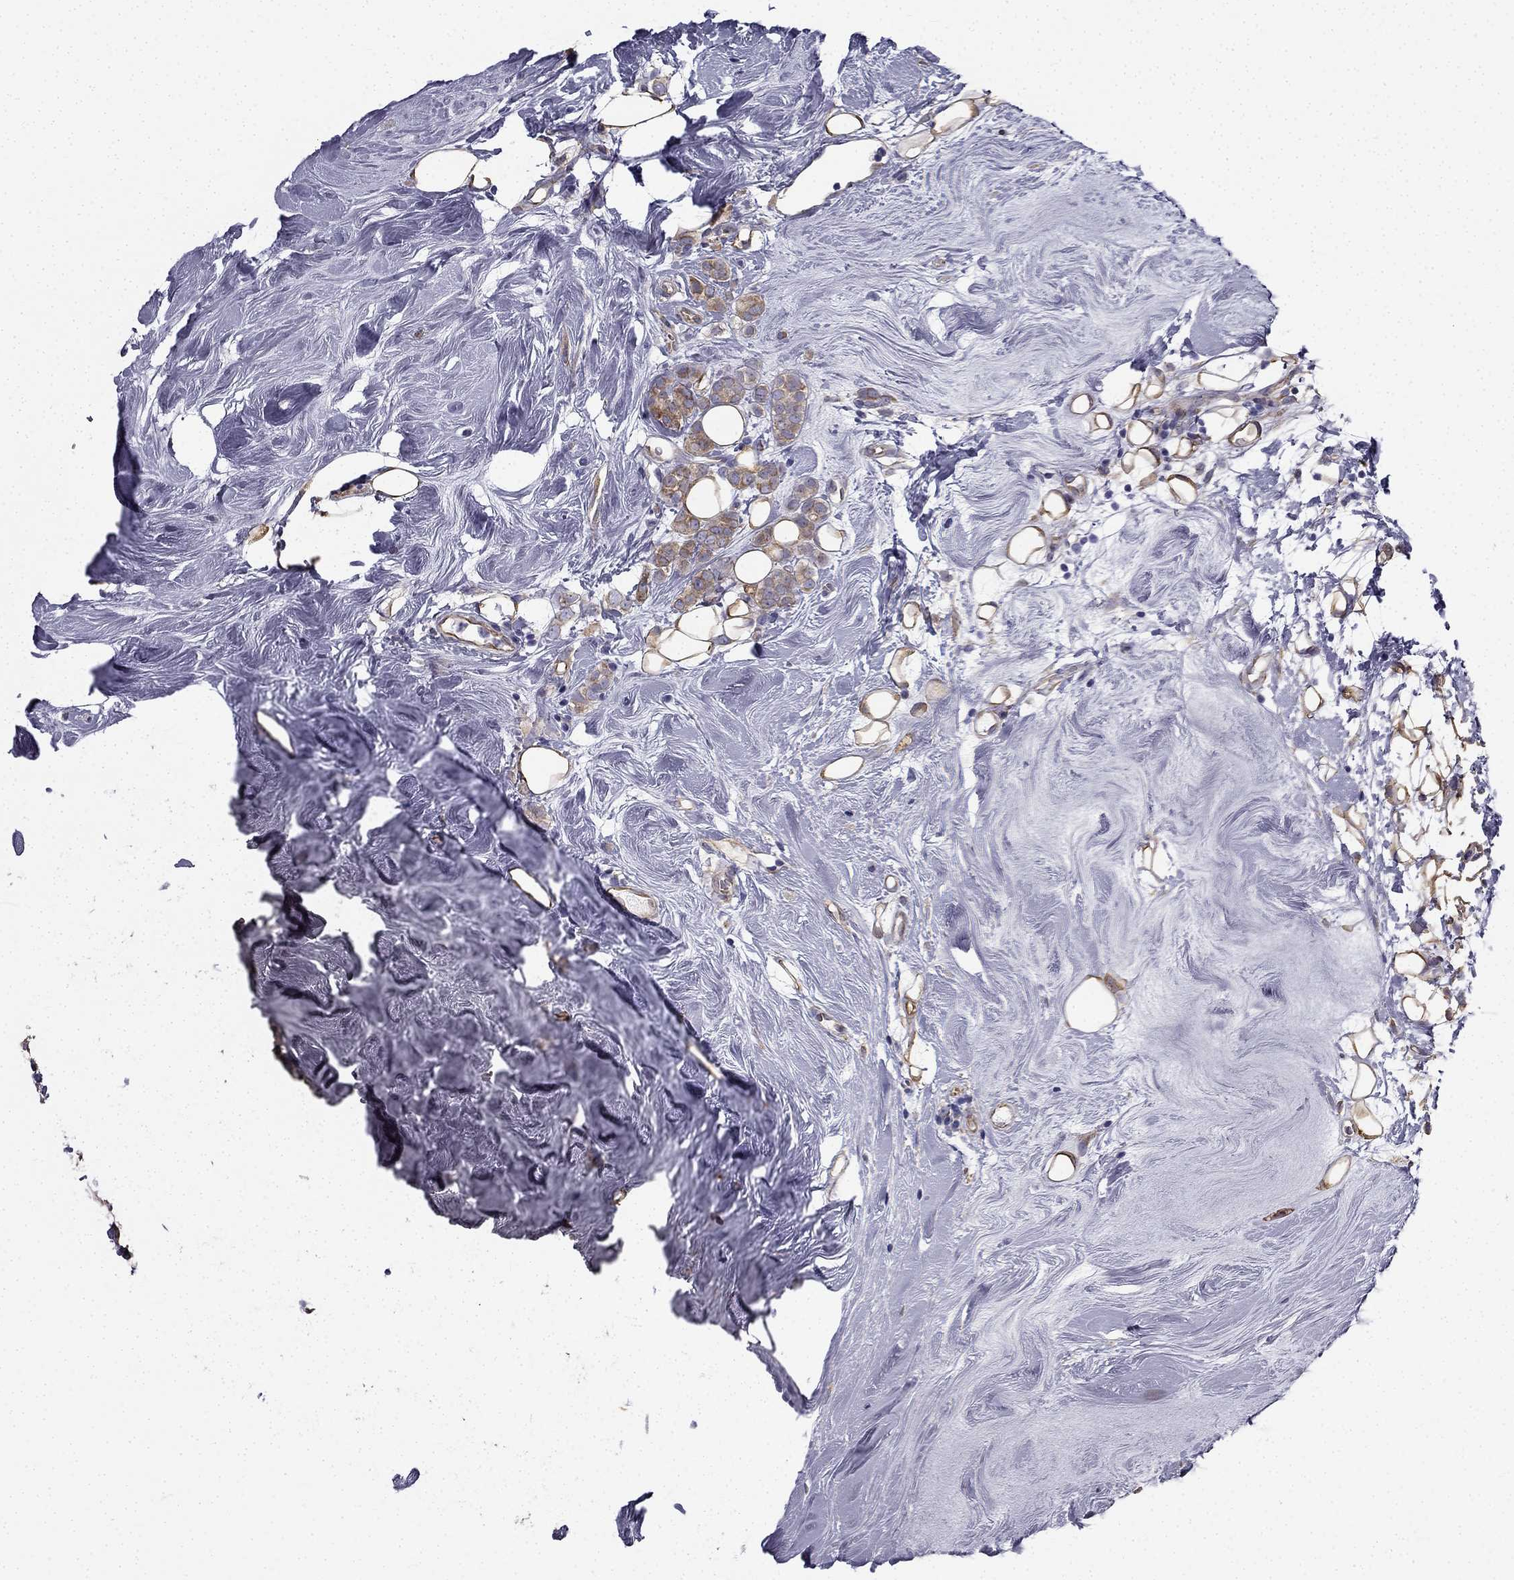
{"staining": {"intensity": "moderate", "quantity": "25%-75%", "location": "cytoplasmic/membranous"}, "tissue": "breast cancer", "cell_type": "Tumor cells", "image_type": "cancer", "snomed": [{"axis": "morphology", "description": "Lobular carcinoma"}, {"axis": "topography", "description": "Breast"}], "caption": "Breast cancer tissue displays moderate cytoplasmic/membranous expression in approximately 25%-75% of tumor cells", "gene": "CCDC40", "patient": {"sex": "female", "age": 49}}